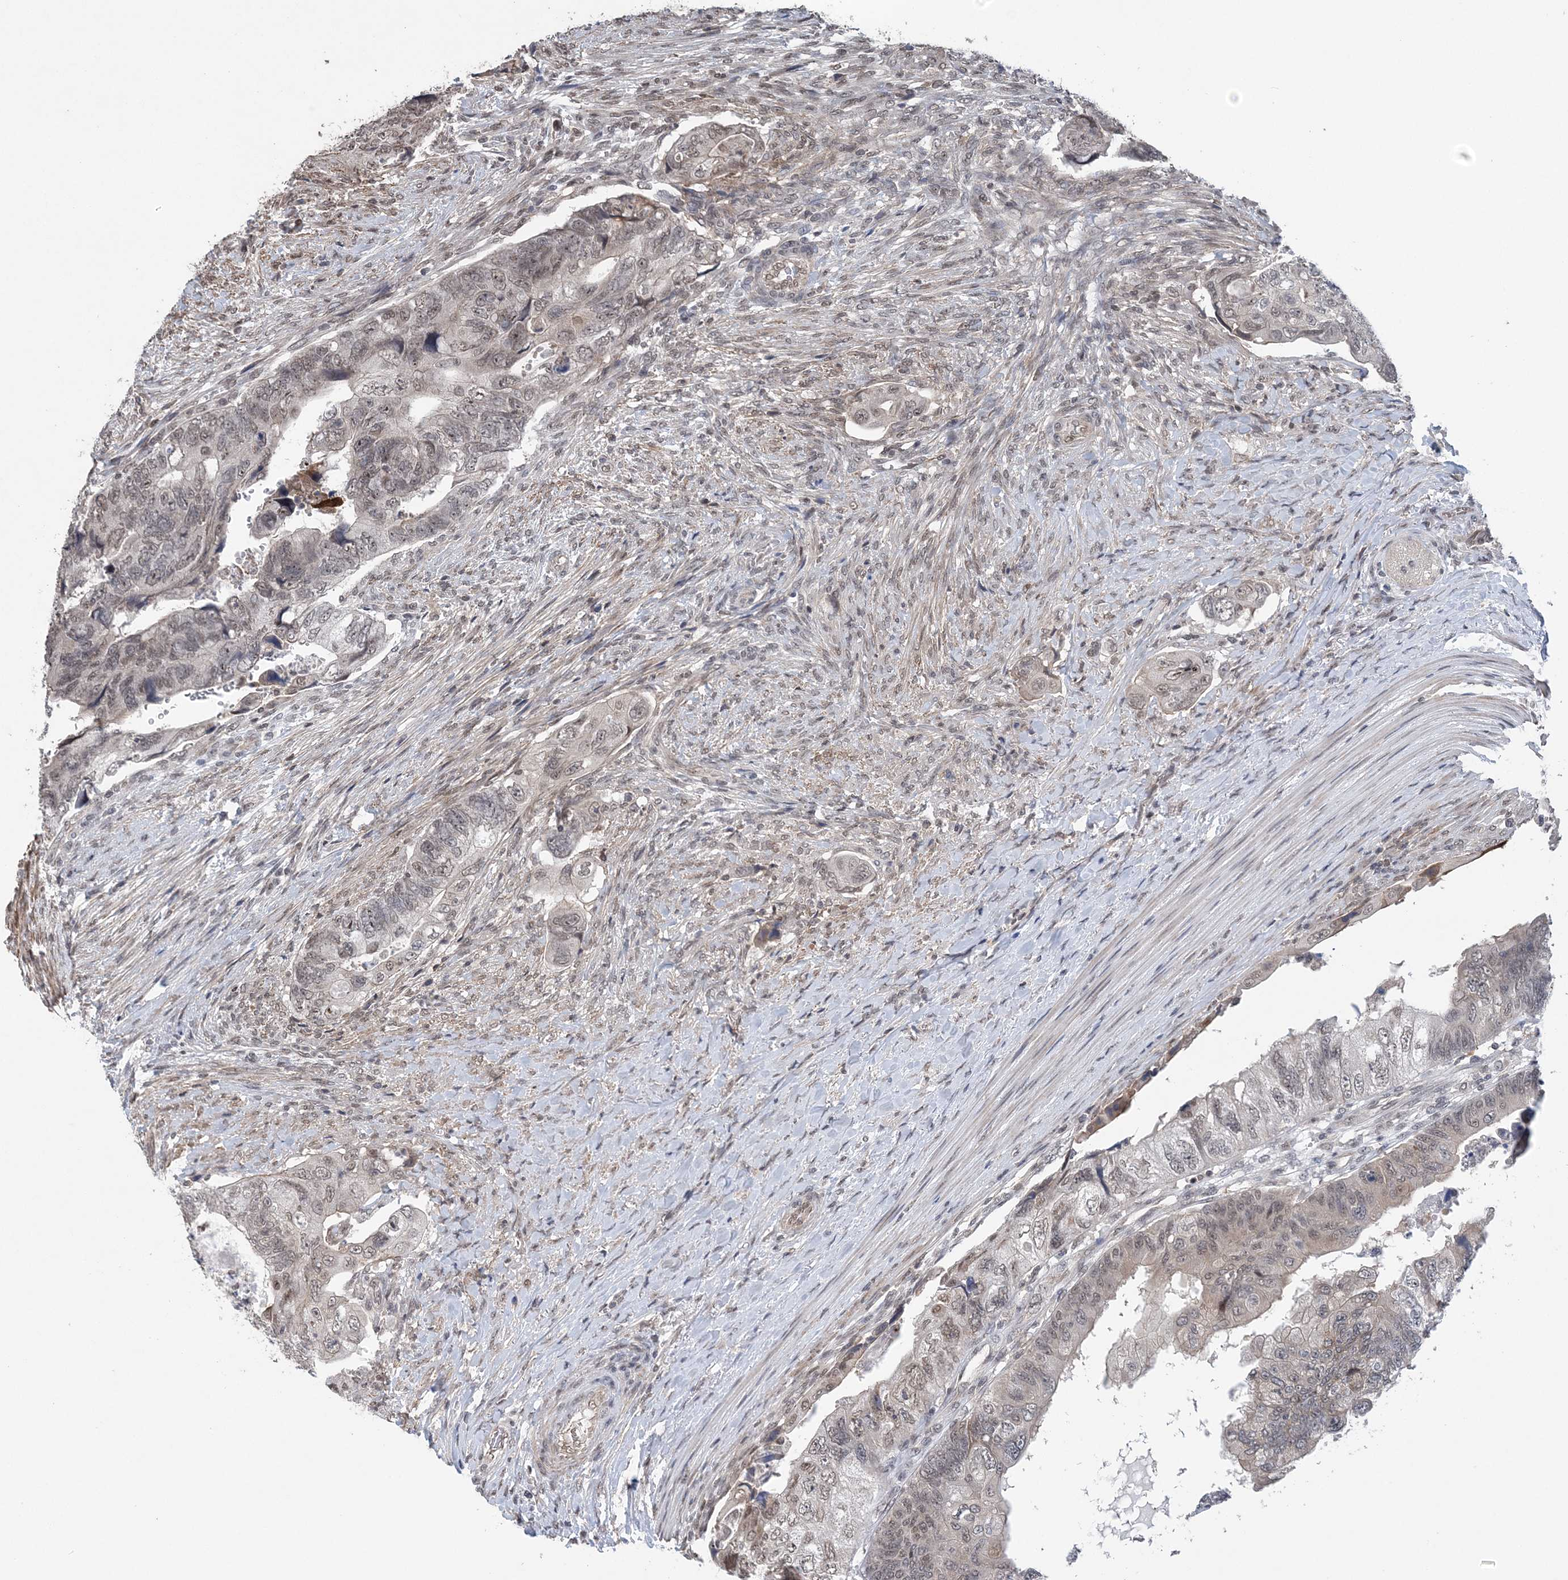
{"staining": {"intensity": "weak", "quantity": "25%-75%", "location": "nuclear"}, "tissue": "colorectal cancer", "cell_type": "Tumor cells", "image_type": "cancer", "snomed": [{"axis": "morphology", "description": "Adenocarcinoma, NOS"}, {"axis": "topography", "description": "Rectum"}], "caption": "Protein analysis of colorectal adenocarcinoma tissue shows weak nuclear staining in approximately 25%-75% of tumor cells.", "gene": "CCDC152", "patient": {"sex": "male", "age": 63}}